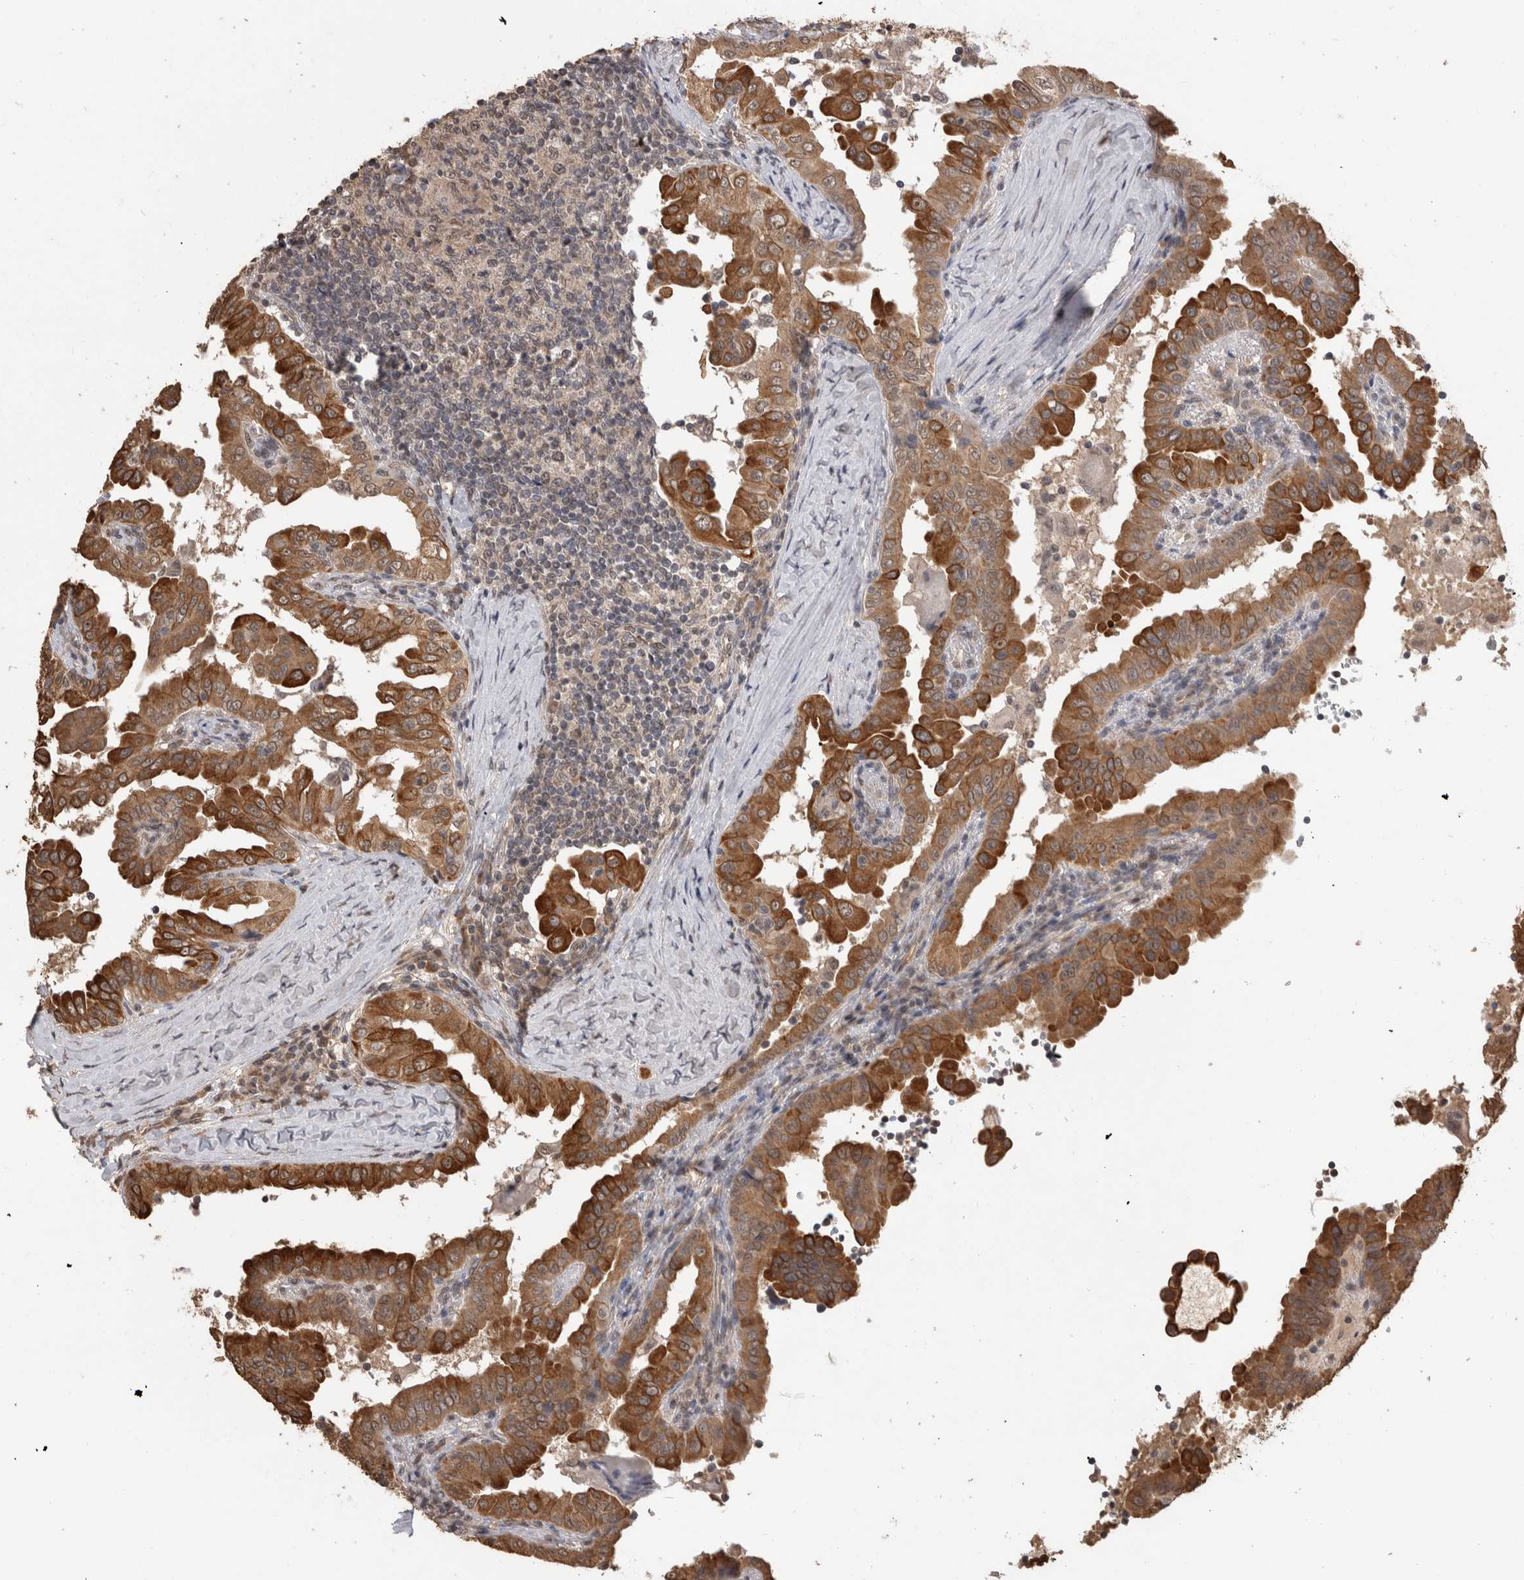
{"staining": {"intensity": "strong", "quantity": ">75%", "location": "cytoplasmic/membranous"}, "tissue": "thyroid cancer", "cell_type": "Tumor cells", "image_type": "cancer", "snomed": [{"axis": "morphology", "description": "Papillary adenocarcinoma, NOS"}, {"axis": "topography", "description": "Thyroid gland"}], "caption": "Tumor cells show high levels of strong cytoplasmic/membranous positivity in approximately >75% of cells in papillary adenocarcinoma (thyroid).", "gene": "PAK4", "patient": {"sex": "male", "age": 33}}